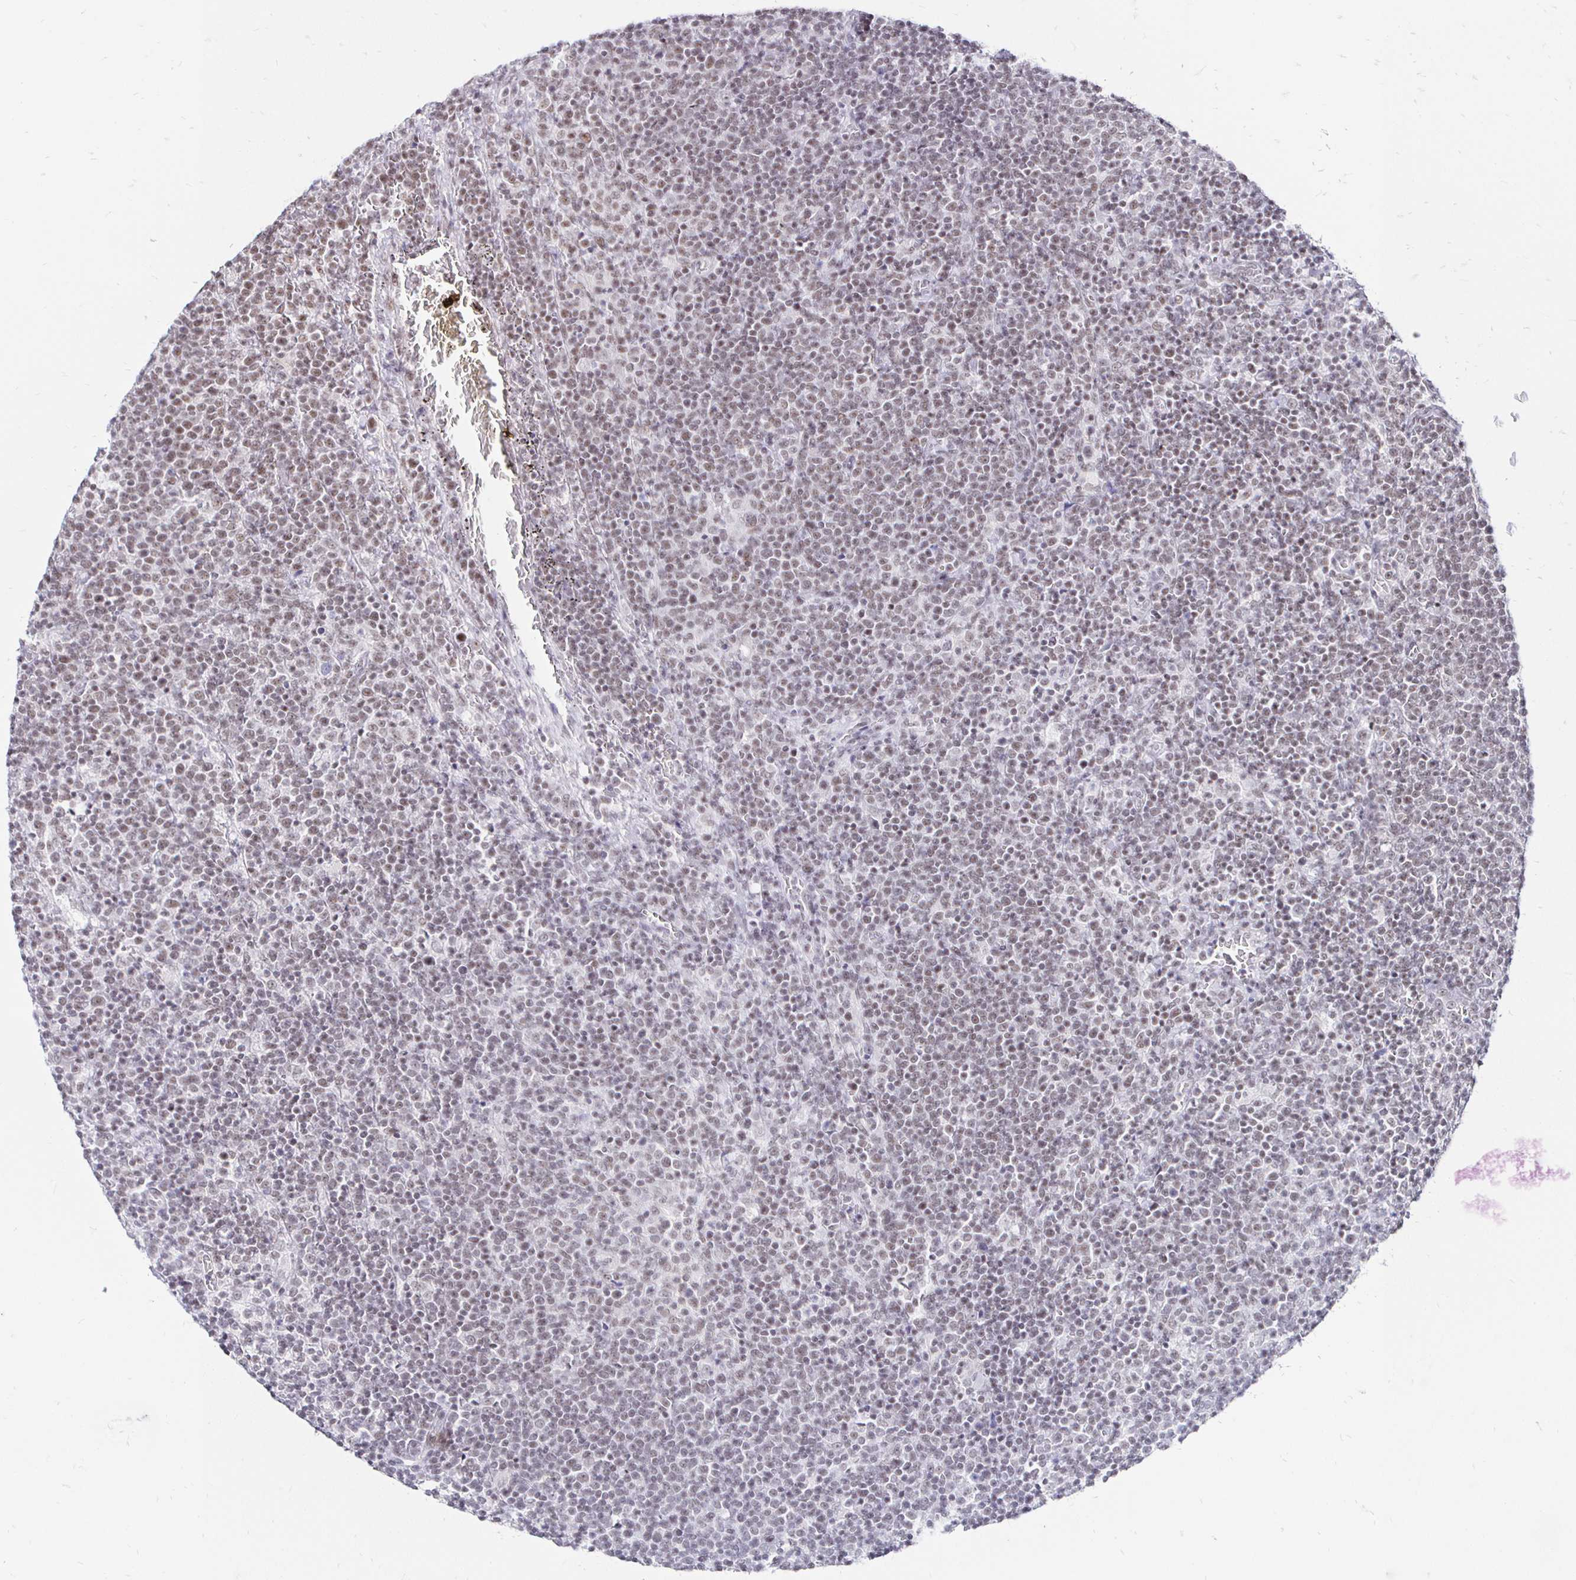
{"staining": {"intensity": "weak", "quantity": "25%-75%", "location": "nuclear"}, "tissue": "lymphoma", "cell_type": "Tumor cells", "image_type": "cancer", "snomed": [{"axis": "morphology", "description": "Malignant lymphoma, non-Hodgkin's type, High grade"}, {"axis": "topography", "description": "Lymph node"}], "caption": "IHC micrograph of human lymphoma stained for a protein (brown), which reveals low levels of weak nuclear positivity in approximately 25%-75% of tumor cells.", "gene": "SIN3A", "patient": {"sex": "male", "age": 61}}